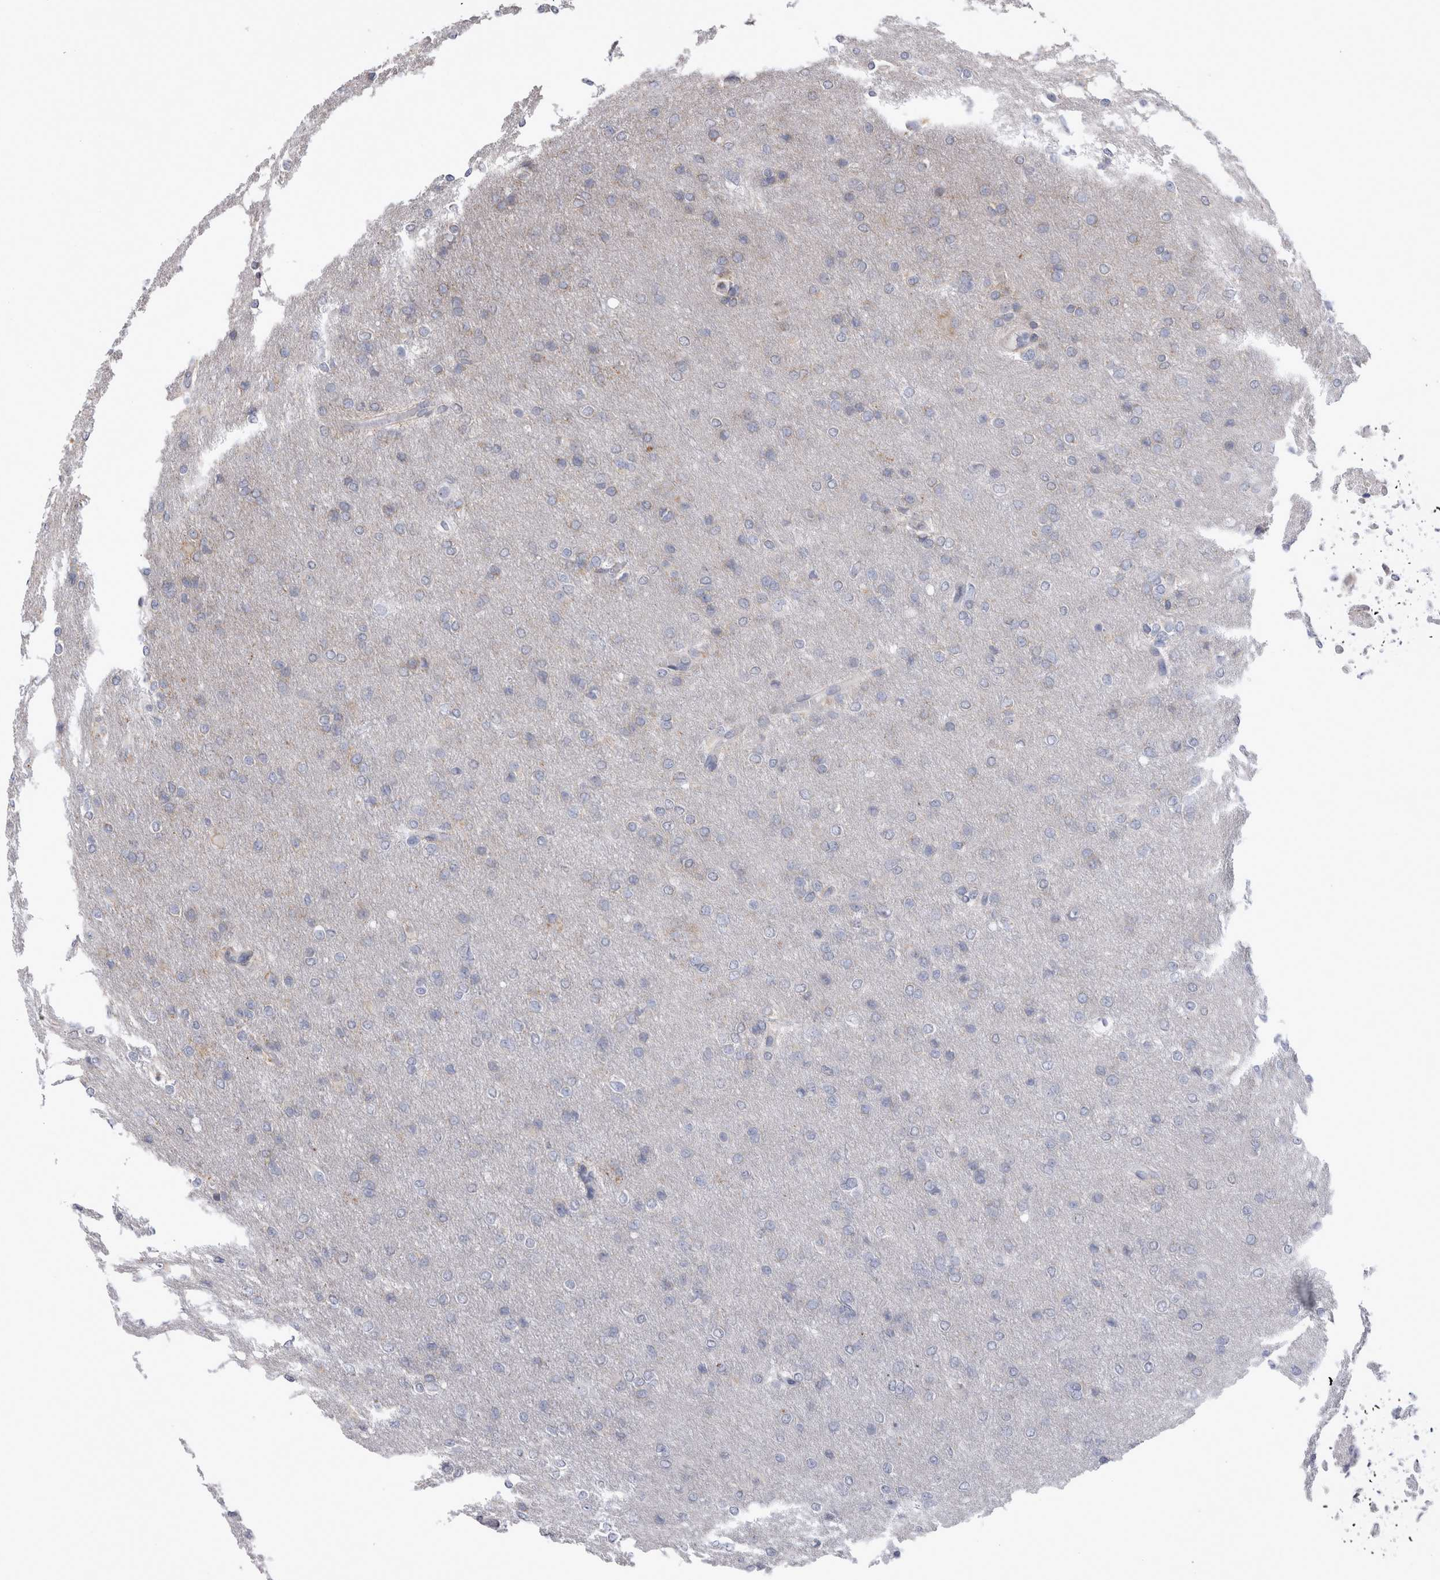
{"staining": {"intensity": "moderate", "quantity": "<25%", "location": "cytoplasmic/membranous"}, "tissue": "glioma", "cell_type": "Tumor cells", "image_type": "cancer", "snomed": [{"axis": "morphology", "description": "Glioma, malignant, High grade"}, {"axis": "topography", "description": "Cerebral cortex"}], "caption": "IHC staining of malignant high-grade glioma, which exhibits low levels of moderate cytoplasmic/membranous positivity in approximately <25% of tumor cells indicating moderate cytoplasmic/membranous protein staining. The staining was performed using DAB (brown) for protein detection and nuclei were counterstained in hematoxylin (blue).", "gene": "TSPOAP1", "patient": {"sex": "female", "age": 36}}